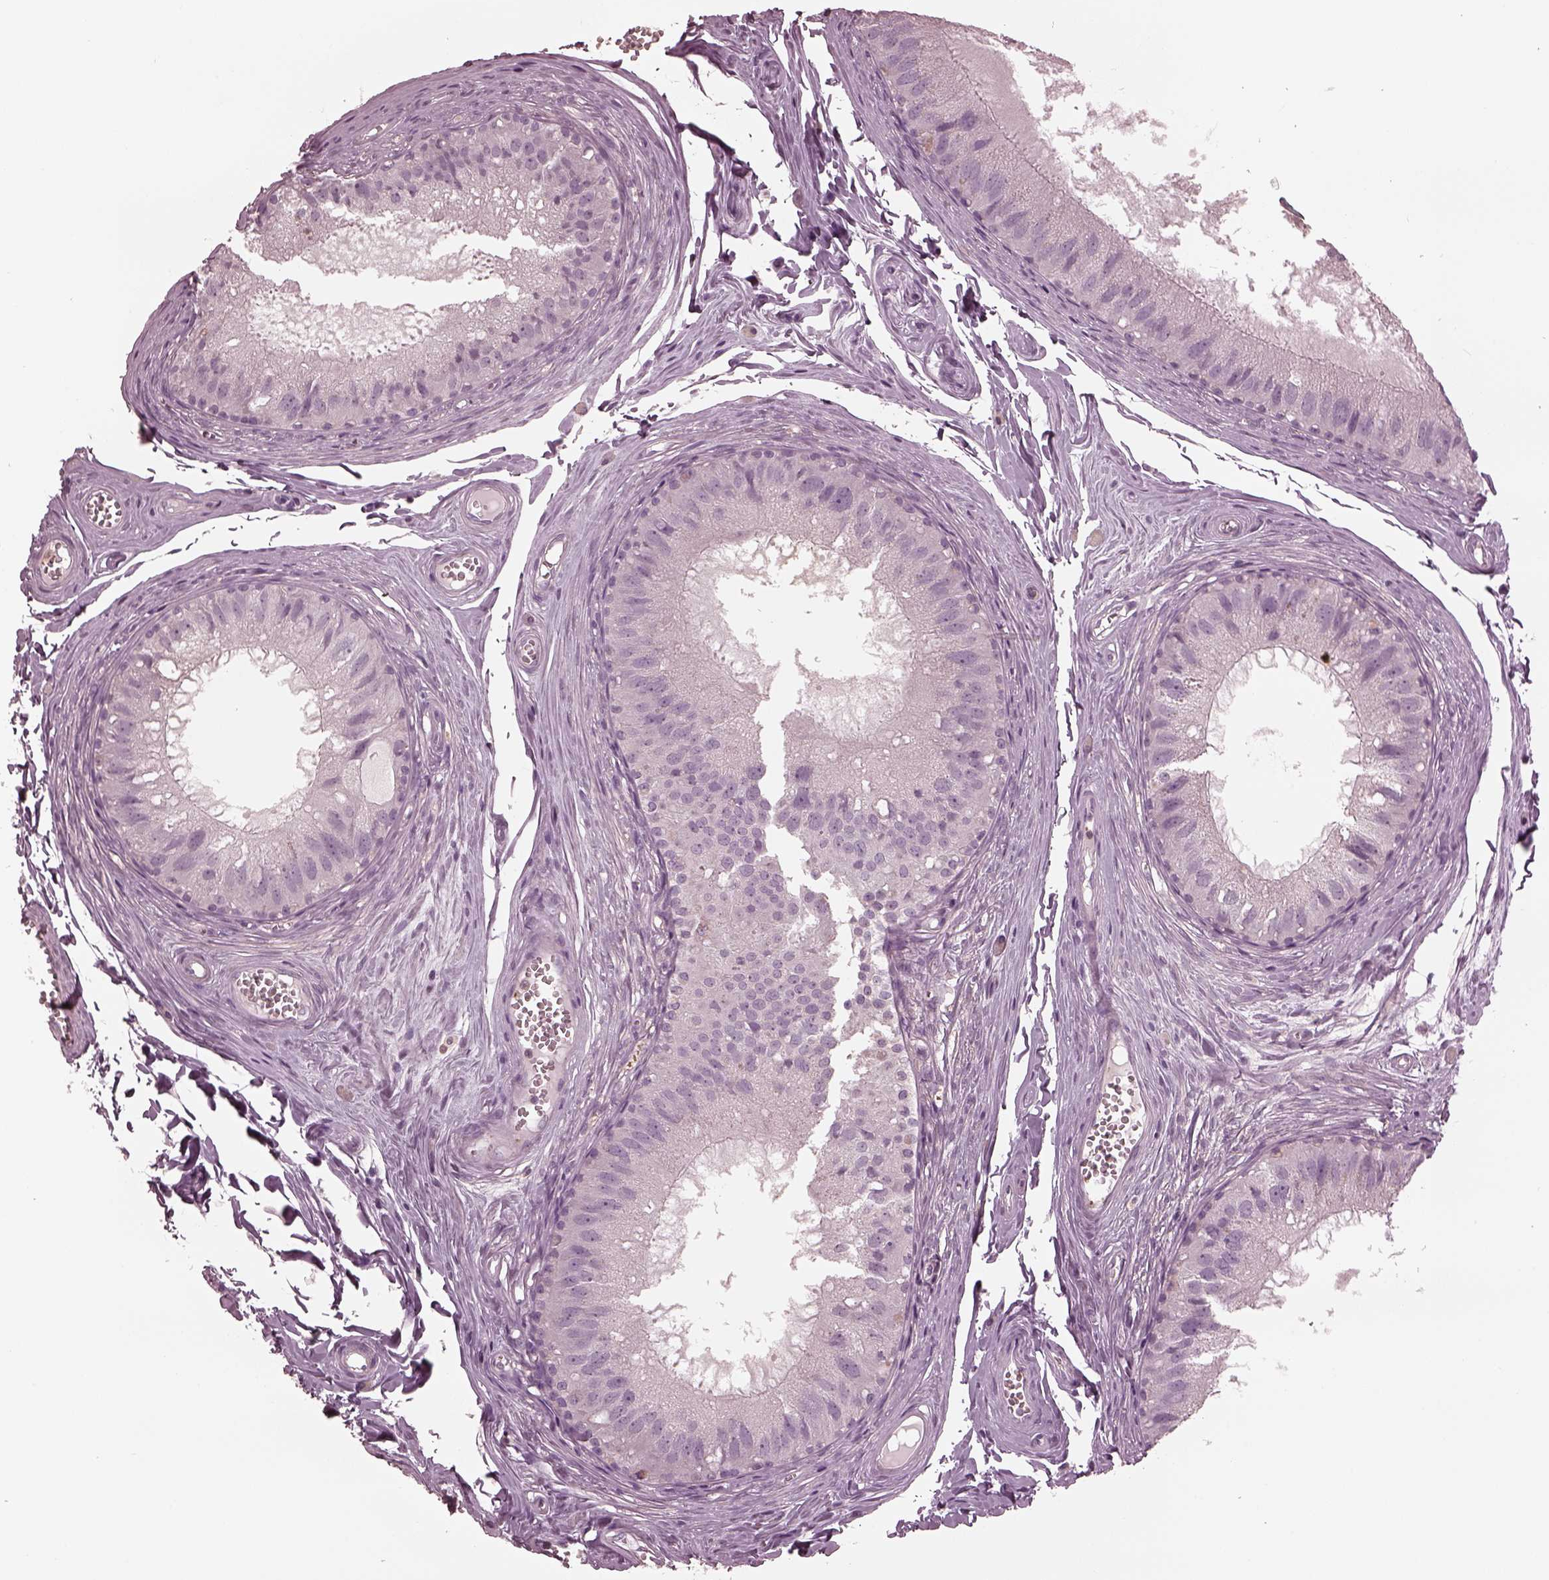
{"staining": {"intensity": "negative", "quantity": "none", "location": "none"}, "tissue": "epididymis", "cell_type": "Glandular cells", "image_type": "normal", "snomed": [{"axis": "morphology", "description": "Normal tissue, NOS"}, {"axis": "topography", "description": "Epididymis"}], "caption": "Glandular cells show no significant protein expression in normal epididymis.", "gene": "PSTPIP2", "patient": {"sex": "male", "age": 45}}